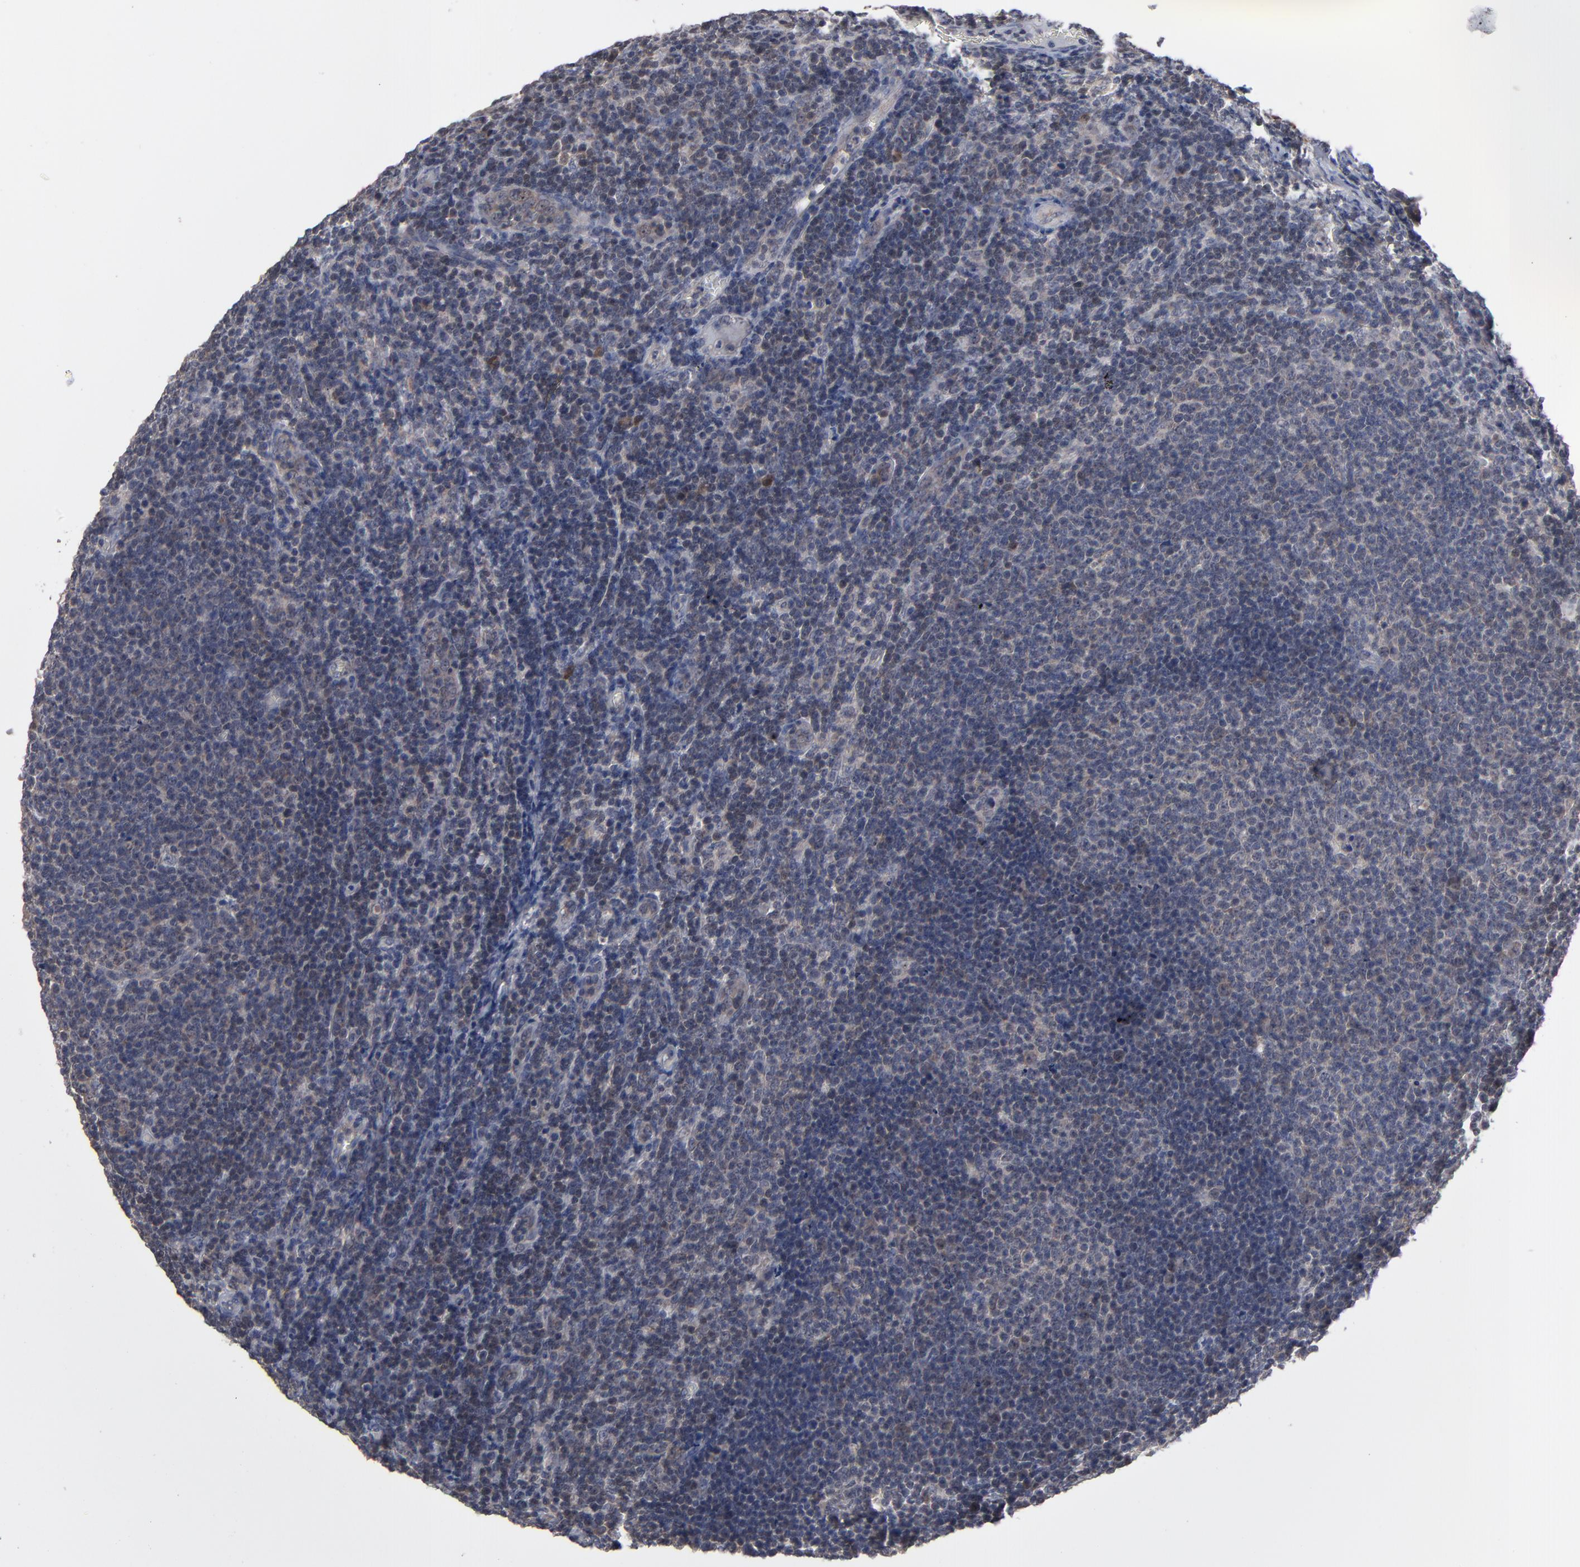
{"staining": {"intensity": "weak", "quantity": ">75%", "location": "cytoplasmic/membranous"}, "tissue": "lymphoma", "cell_type": "Tumor cells", "image_type": "cancer", "snomed": [{"axis": "morphology", "description": "Malignant lymphoma, non-Hodgkin's type, Low grade"}, {"axis": "topography", "description": "Lymph node"}], "caption": "Immunohistochemical staining of low-grade malignant lymphoma, non-Hodgkin's type demonstrates weak cytoplasmic/membranous protein staining in approximately >75% of tumor cells.", "gene": "ALG13", "patient": {"sex": "male", "age": 74}}